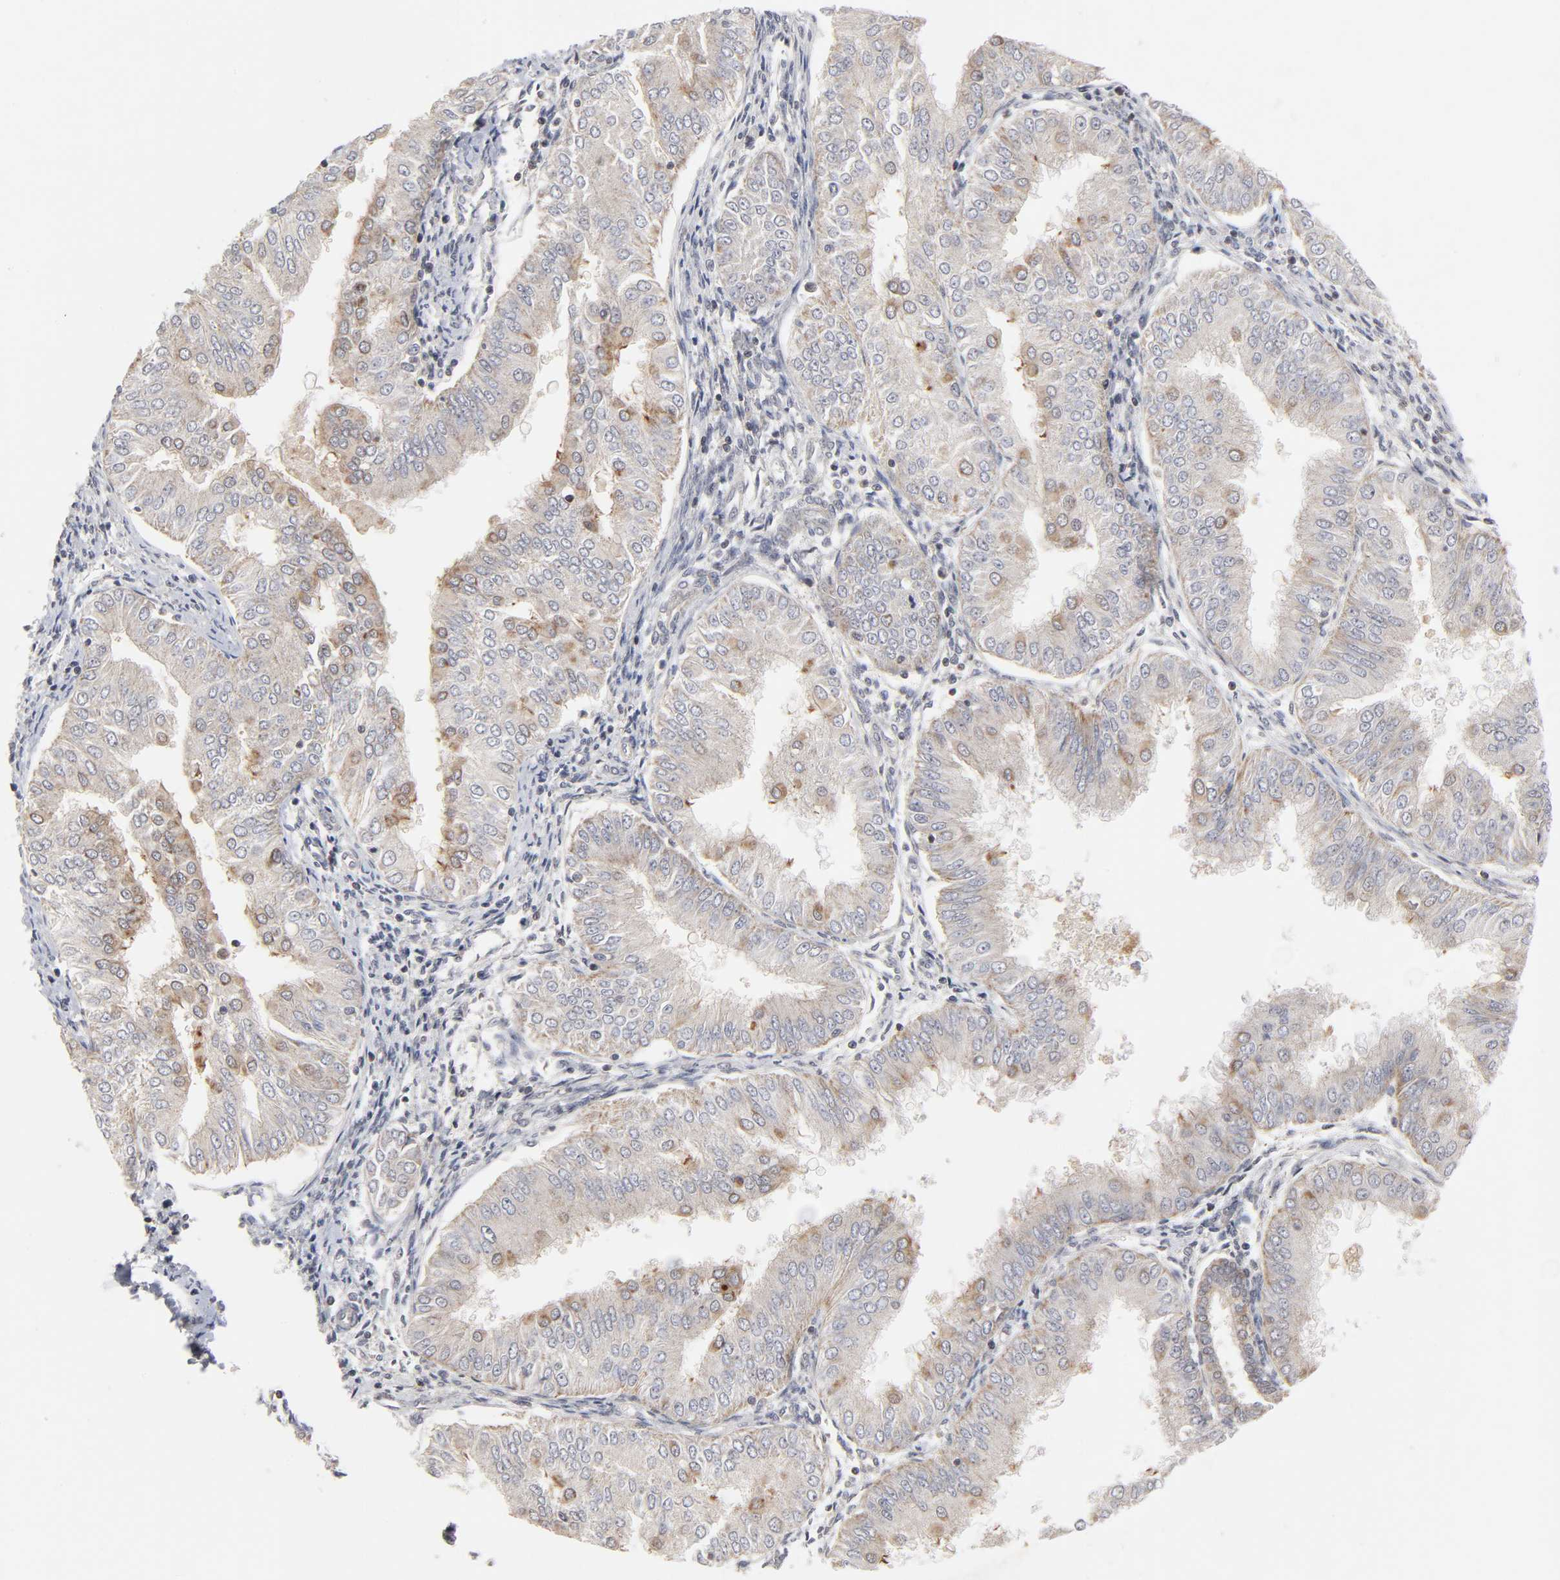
{"staining": {"intensity": "moderate", "quantity": "25%-75%", "location": "cytoplasmic/membranous"}, "tissue": "endometrial cancer", "cell_type": "Tumor cells", "image_type": "cancer", "snomed": [{"axis": "morphology", "description": "Adenocarcinoma, NOS"}, {"axis": "topography", "description": "Endometrium"}], "caption": "Endometrial cancer (adenocarcinoma) stained with a brown dye reveals moderate cytoplasmic/membranous positive positivity in approximately 25%-75% of tumor cells.", "gene": "AUH", "patient": {"sex": "female", "age": 53}}